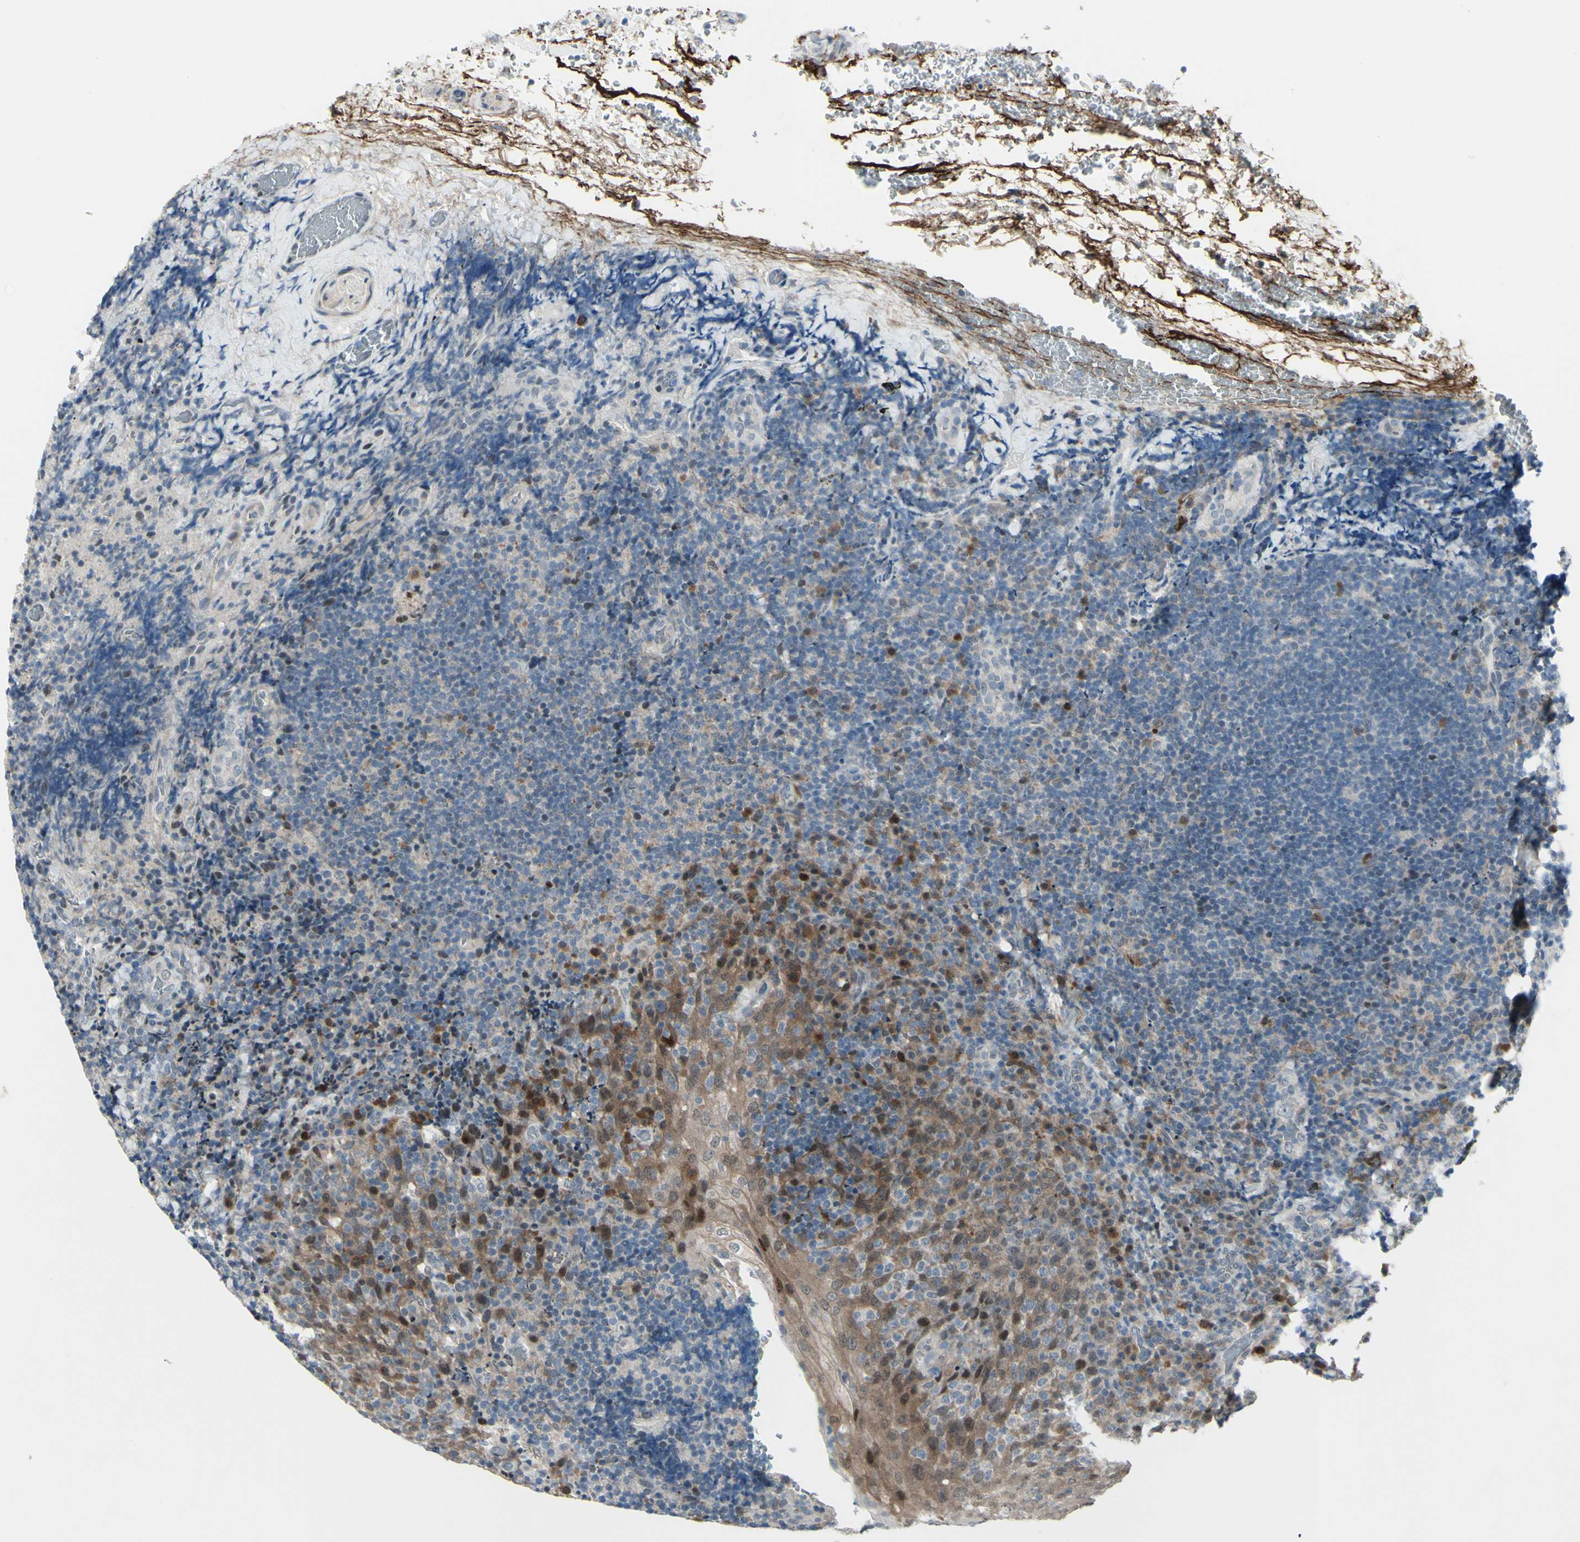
{"staining": {"intensity": "negative", "quantity": "none", "location": "none"}, "tissue": "lymphoma", "cell_type": "Tumor cells", "image_type": "cancer", "snomed": [{"axis": "morphology", "description": "Malignant lymphoma, non-Hodgkin's type, High grade"}, {"axis": "topography", "description": "Tonsil"}], "caption": "Malignant lymphoma, non-Hodgkin's type (high-grade) was stained to show a protein in brown. There is no significant positivity in tumor cells.", "gene": "ETNK1", "patient": {"sex": "female", "age": 36}}